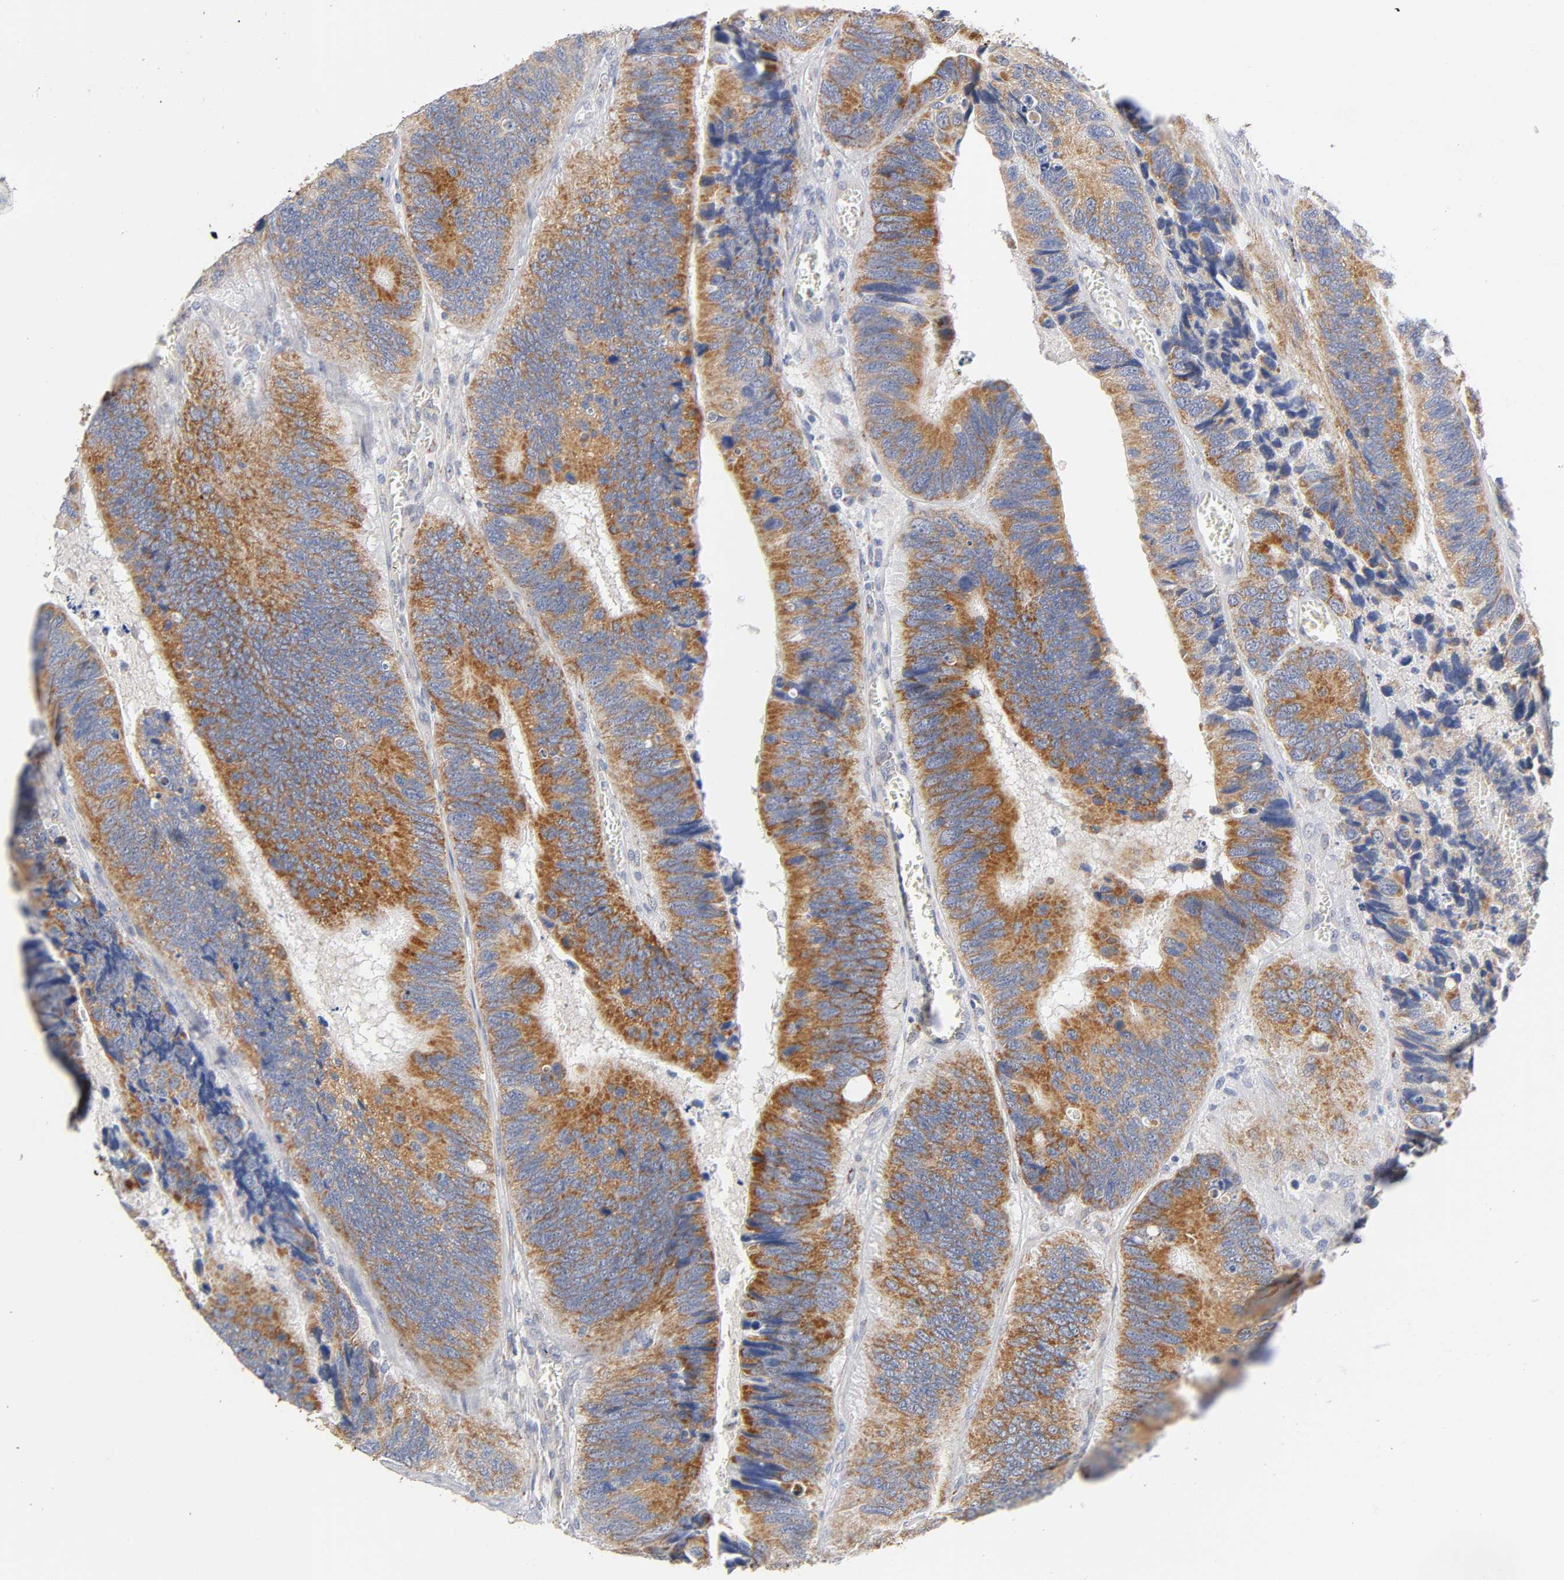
{"staining": {"intensity": "moderate", "quantity": ">75%", "location": "cytoplasmic/membranous"}, "tissue": "colorectal cancer", "cell_type": "Tumor cells", "image_type": "cancer", "snomed": [{"axis": "morphology", "description": "Adenocarcinoma, NOS"}, {"axis": "topography", "description": "Colon"}], "caption": "Human colorectal adenocarcinoma stained with a brown dye displays moderate cytoplasmic/membranous positive staining in approximately >75% of tumor cells.", "gene": "ISG15", "patient": {"sex": "male", "age": 72}}